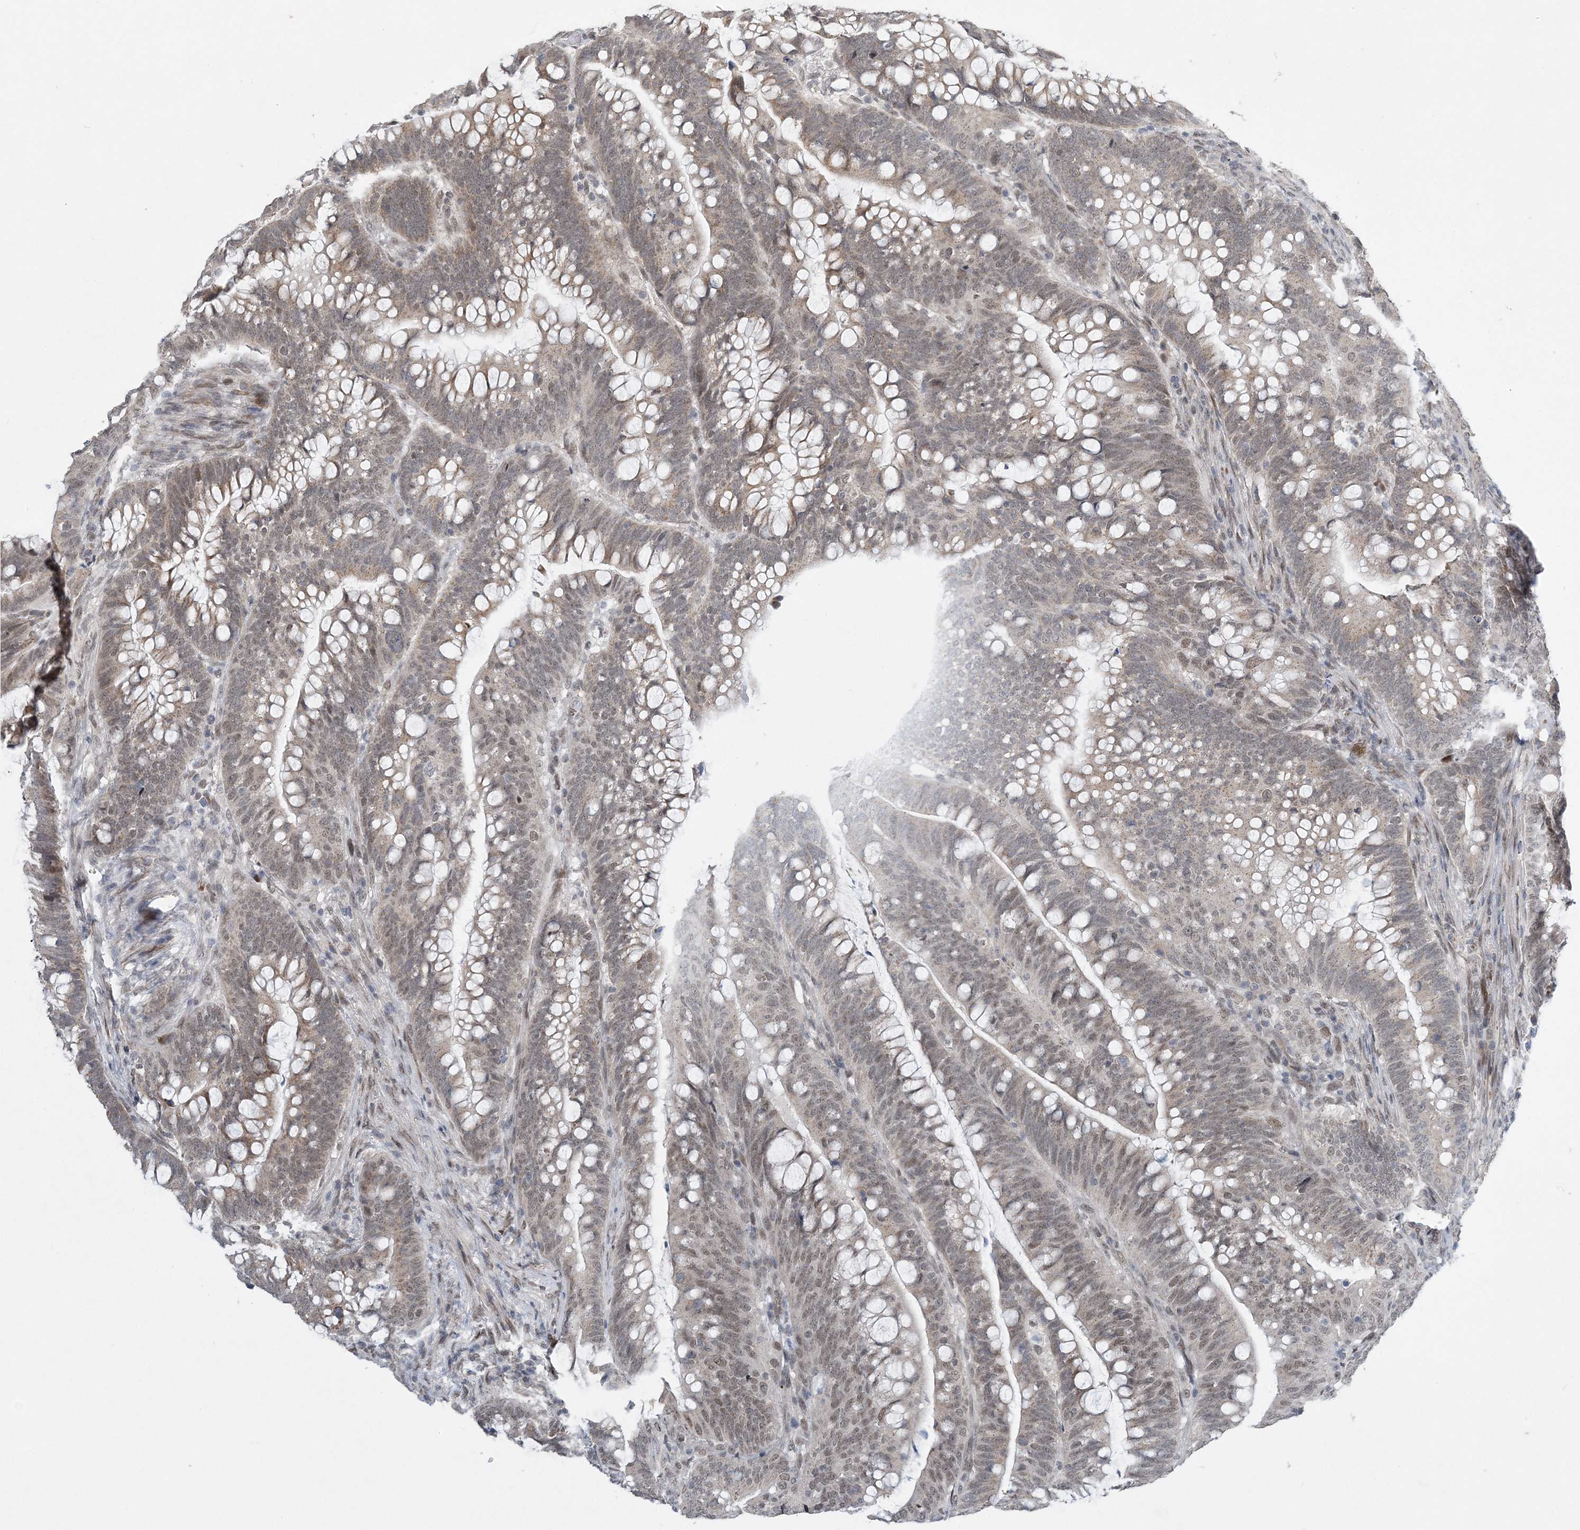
{"staining": {"intensity": "weak", "quantity": "25%-75%", "location": "nuclear"}, "tissue": "colorectal cancer", "cell_type": "Tumor cells", "image_type": "cancer", "snomed": [{"axis": "morphology", "description": "Adenocarcinoma, NOS"}, {"axis": "topography", "description": "Colon"}], "caption": "The immunohistochemical stain highlights weak nuclear expression in tumor cells of colorectal cancer (adenocarcinoma) tissue. (DAB IHC, brown staining for protein, blue staining for nuclei).", "gene": "WAC", "patient": {"sex": "female", "age": 66}}